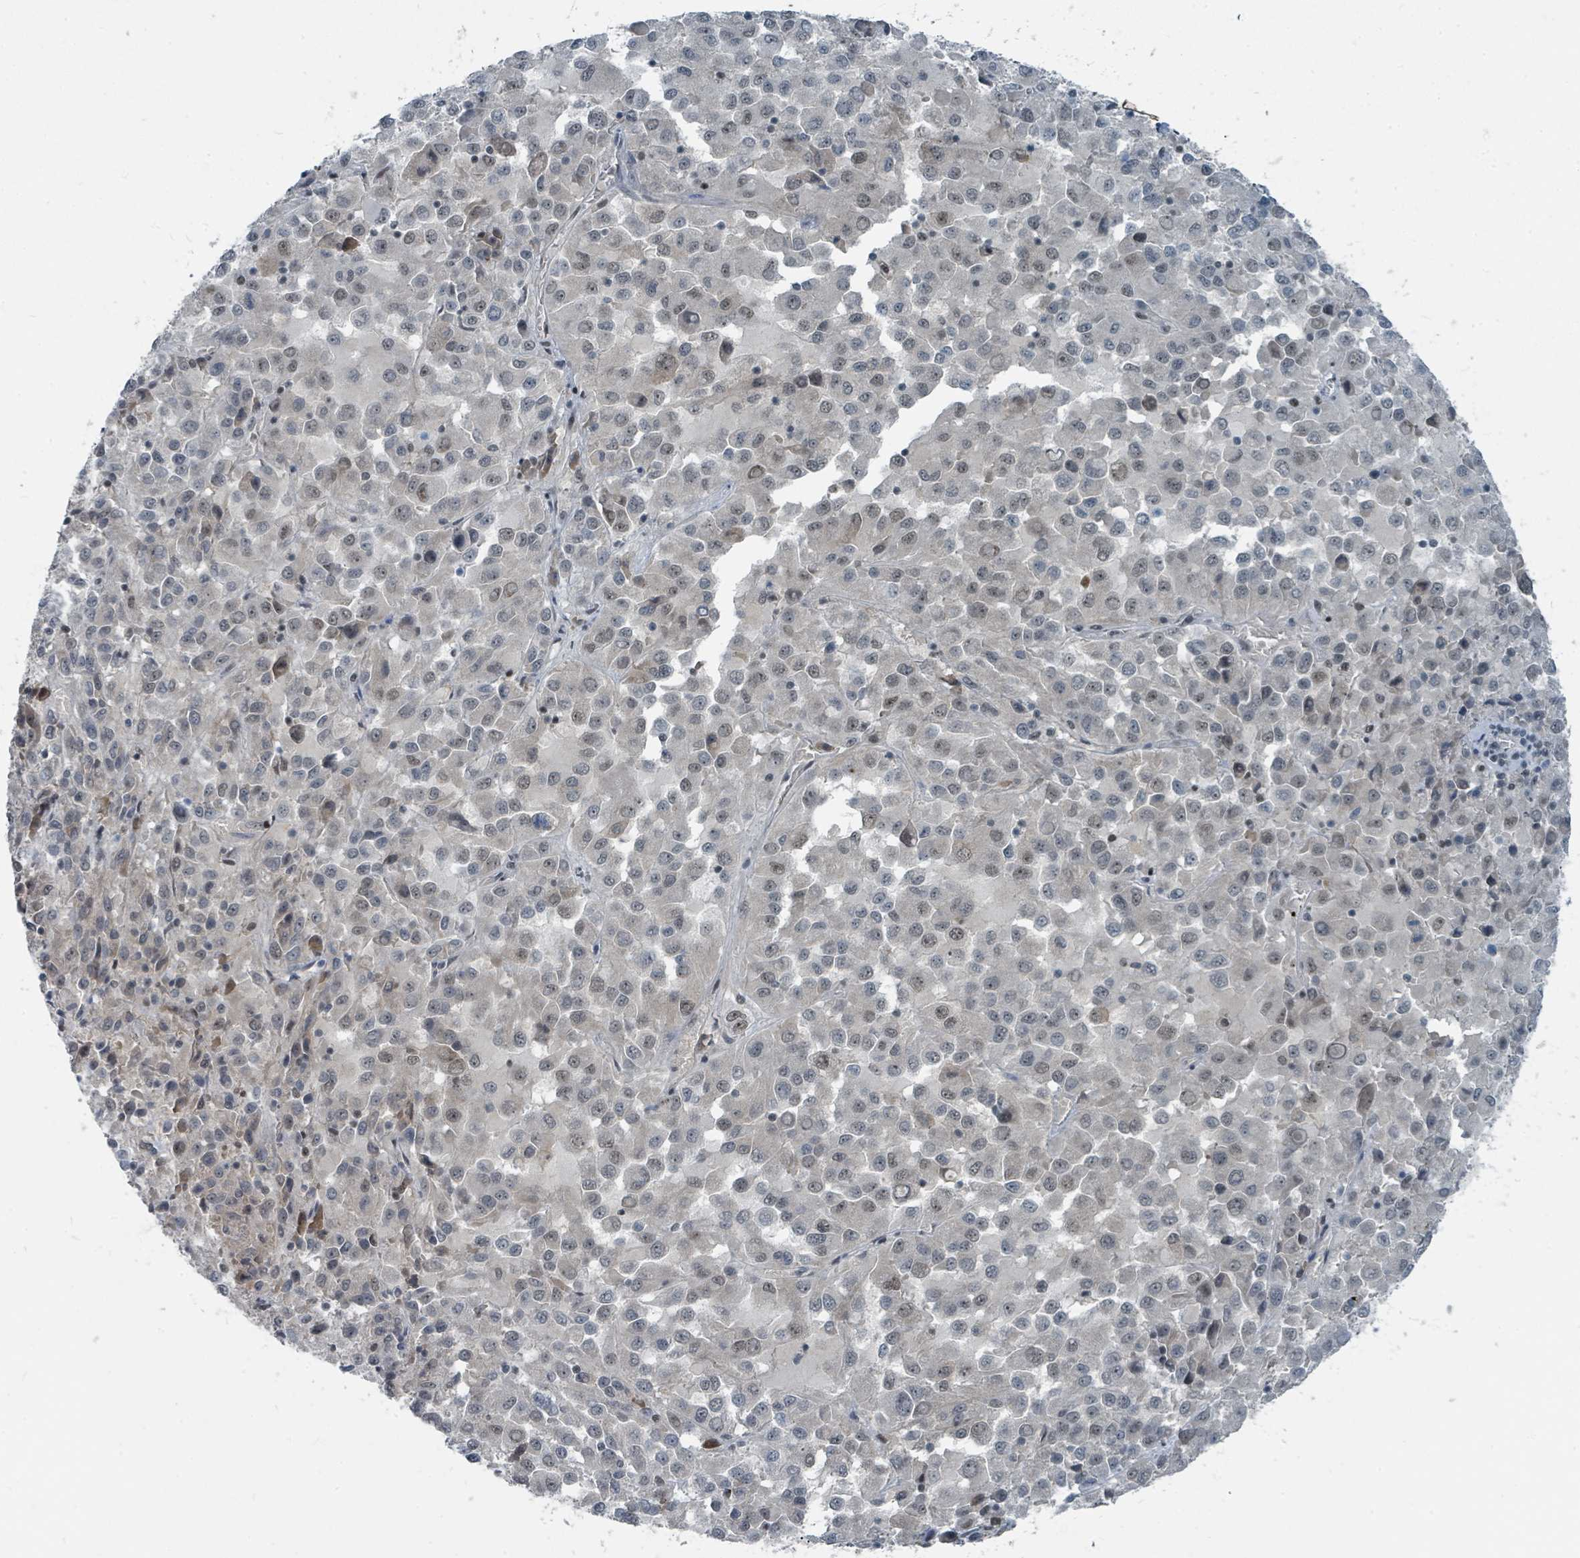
{"staining": {"intensity": "negative", "quantity": "none", "location": "none"}, "tissue": "melanoma", "cell_type": "Tumor cells", "image_type": "cancer", "snomed": [{"axis": "morphology", "description": "Malignant melanoma, Metastatic site"}, {"axis": "topography", "description": "Lung"}], "caption": "DAB (3,3'-diaminobenzidine) immunohistochemical staining of human malignant melanoma (metastatic site) demonstrates no significant positivity in tumor cells. (DAB immunohistochemistry with hematoxylin counter stain).", "gene": "UCK1", "patient": {"sex": "male", "age": 64}}